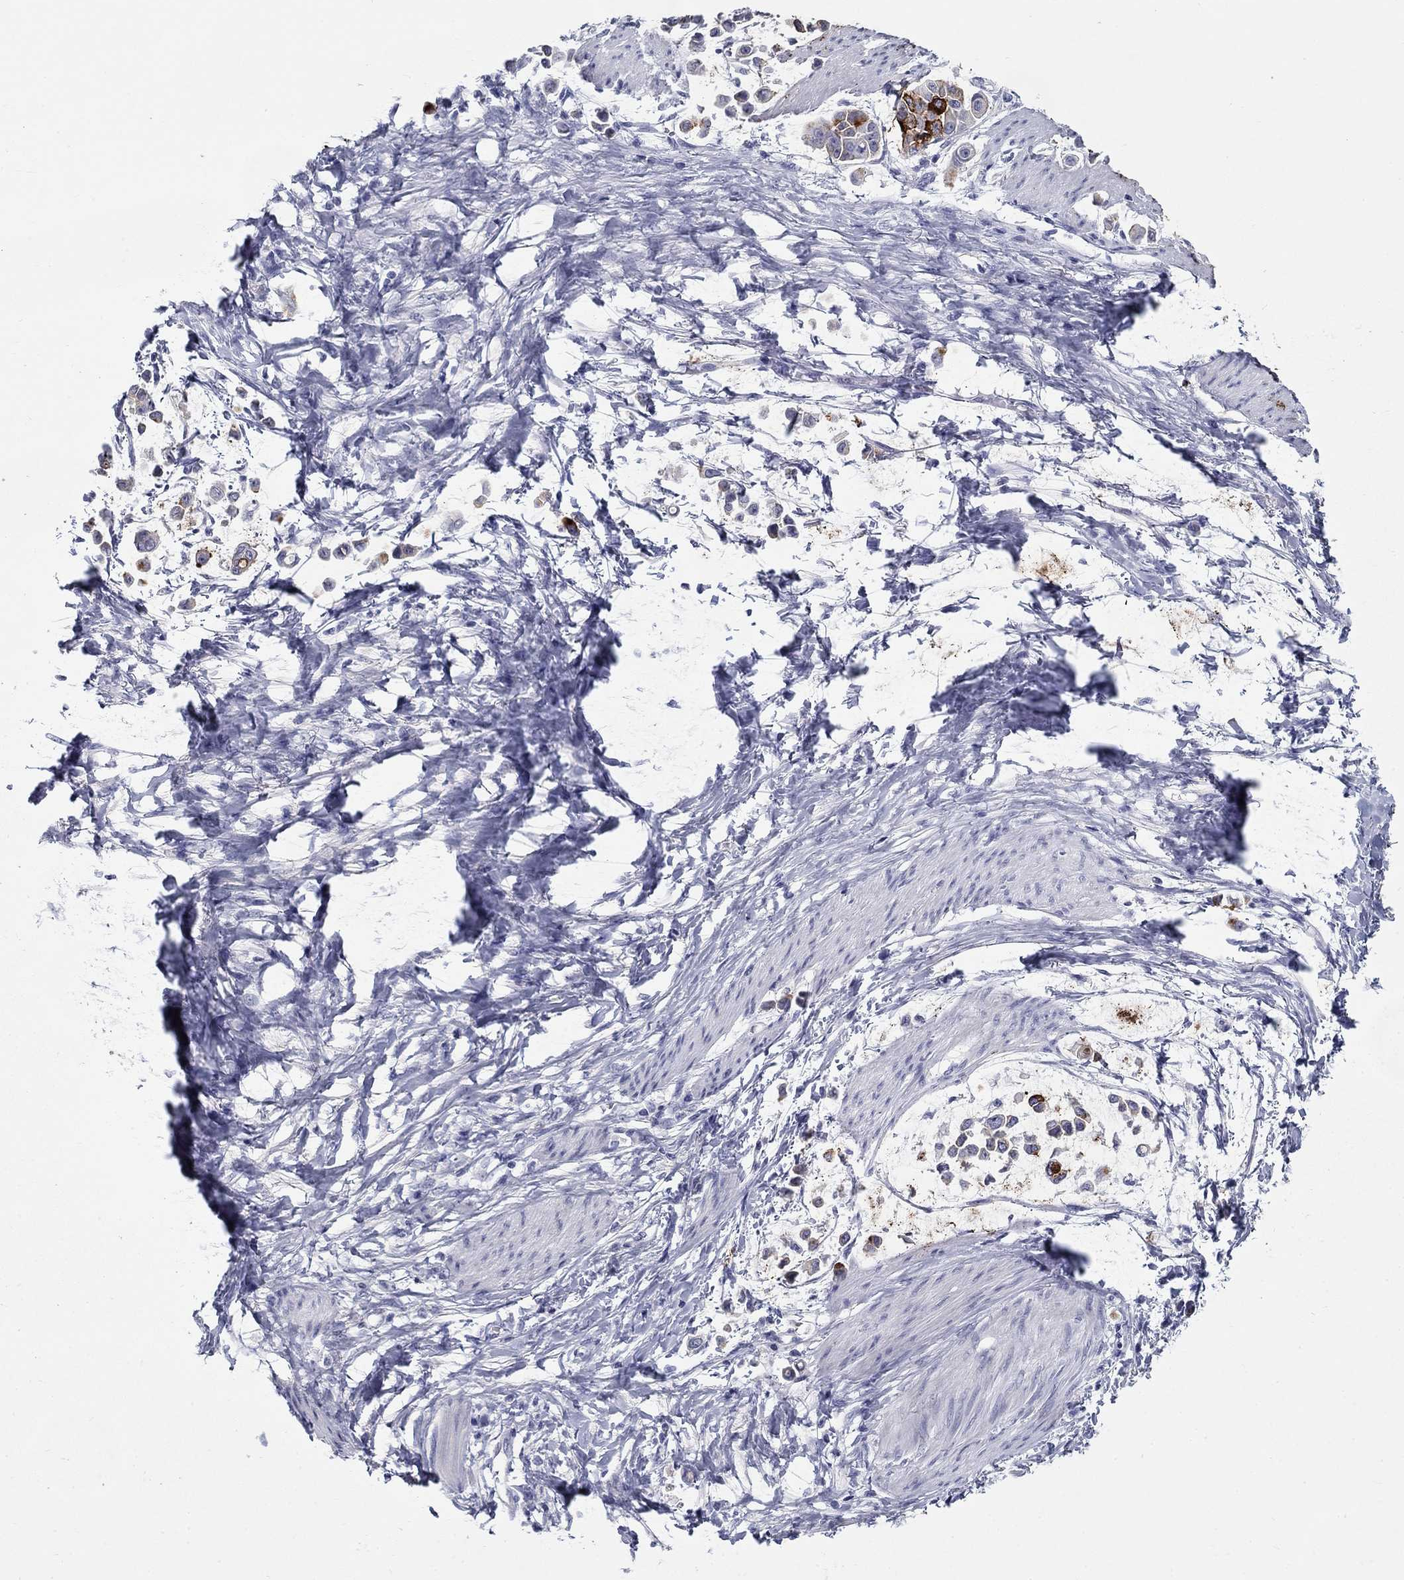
{"staining": {"intensity": "strong", "quantity": "<25%", "location": "cytoplasmic/membranous"}, "tissue": "stomach cancer", "cell_type": "Tumor cells", "image_type": "cancer", "snomed": [{"axis": "morphology", "description": "Adenocarcinoma, NOS"}, {"axis": "topography", "description": "Stomach"}], "caption": "Immunohistochemistry (IHC) photomicrograph of human stomach cancer (adenocarcinoma) stained for a protein (brown), which reveals medium levels of strong cytoplasmic/membranous expression in about <25% of tumor cells.", "gene": "C4orf19", "patient": {"sex": "male", "age": 82}}